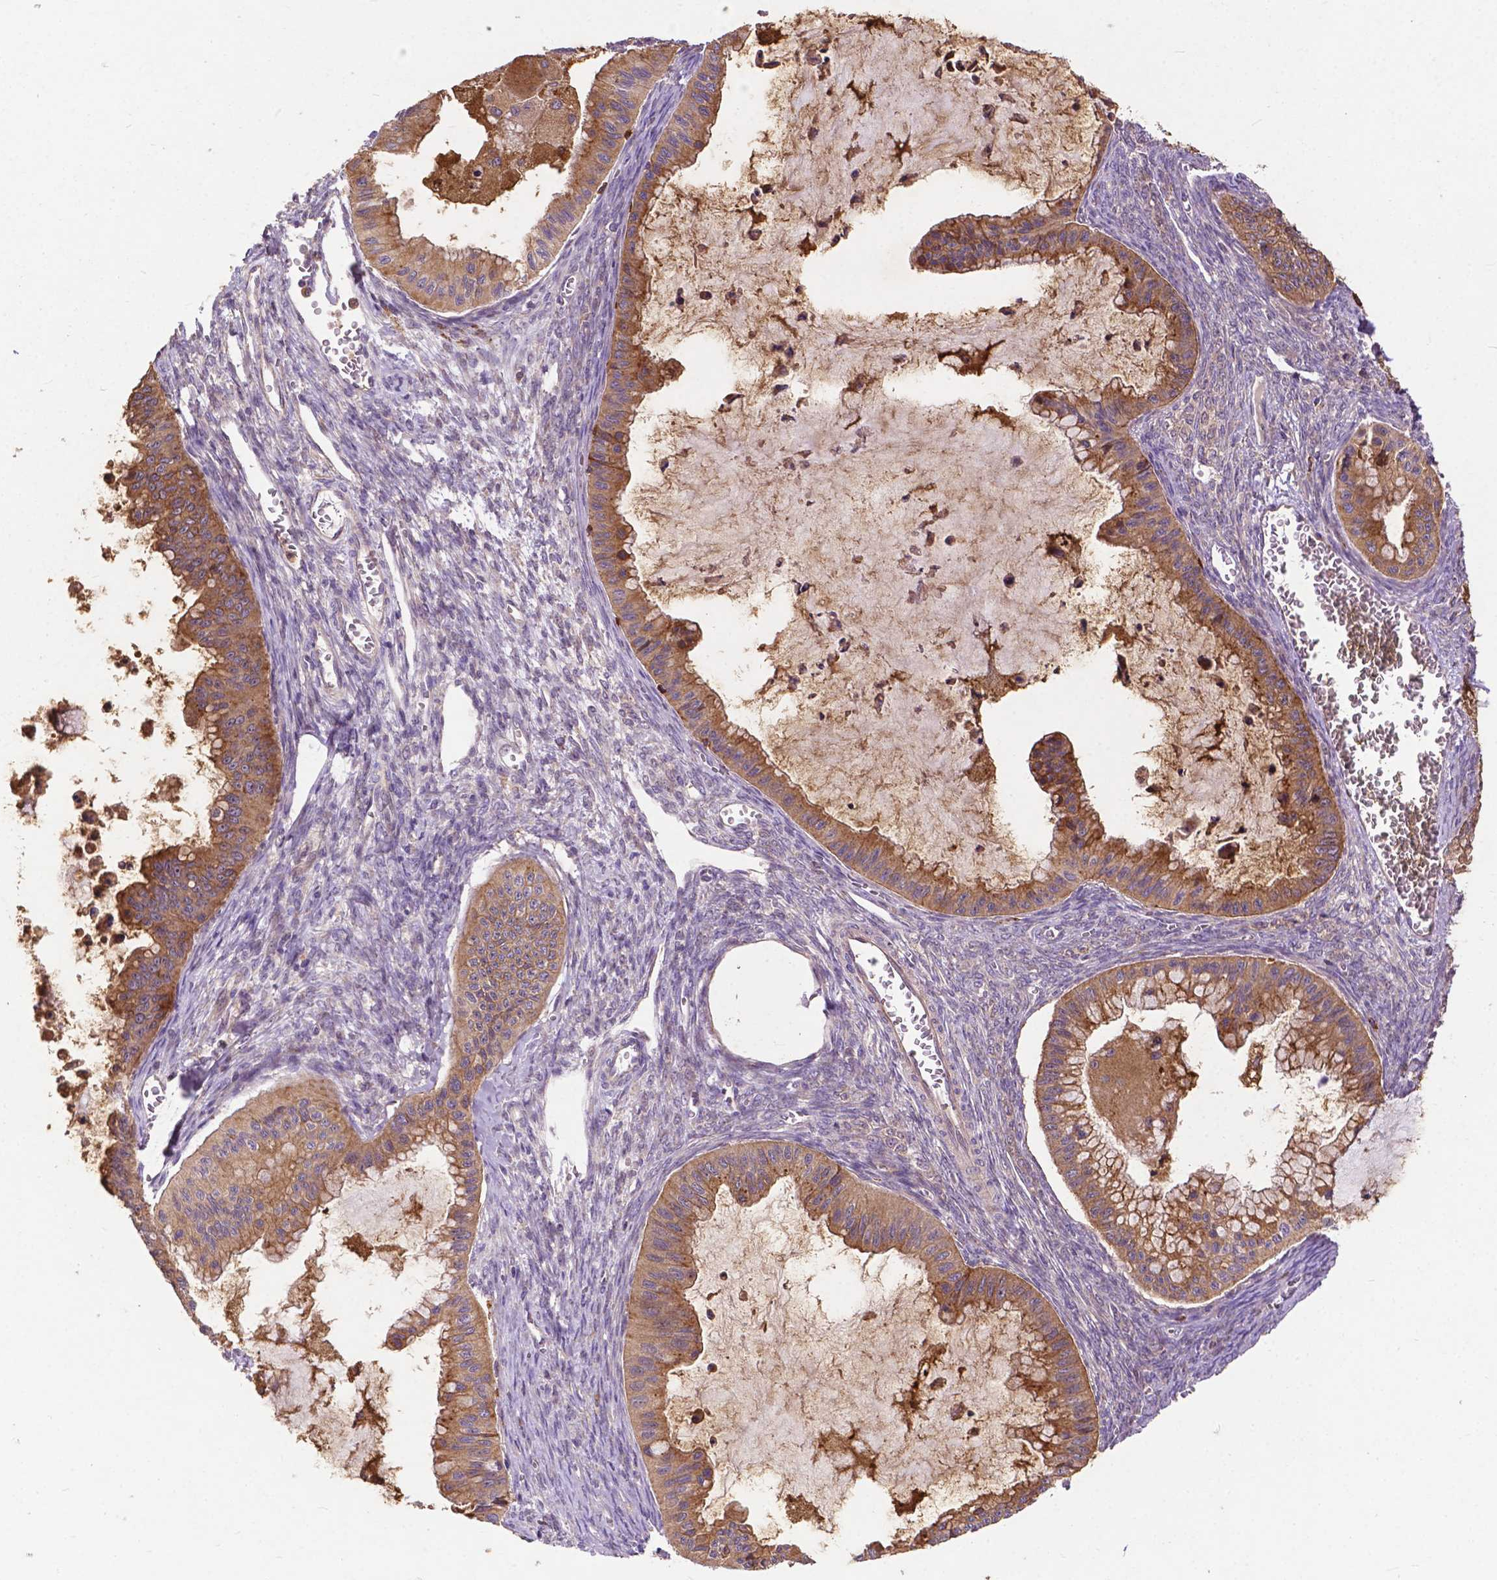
{"staining": {"intensity": "moderate", "quantity": ">75%", "location": "cytoplasmic/membranous"}, "tissue": "ovarian cancer", "cell_type": "Tumor cells", "image_type": "cancer", "snomed": [{"axis": "morphology", "description": "Cystadenocarcinoma, mucinous, NOS"}, {"axis": "topography", "description": "Ovary"}], "caption": "There is medium levels of moderate cytoplasmic/membranous positivity in tumor cells of ovarian mucinous cystadenocarcinoma, as demonstrated by immunohistochemical staining (brown color).", "gene": "PARP3", "patient": {"sex": "female", "age": 72}}